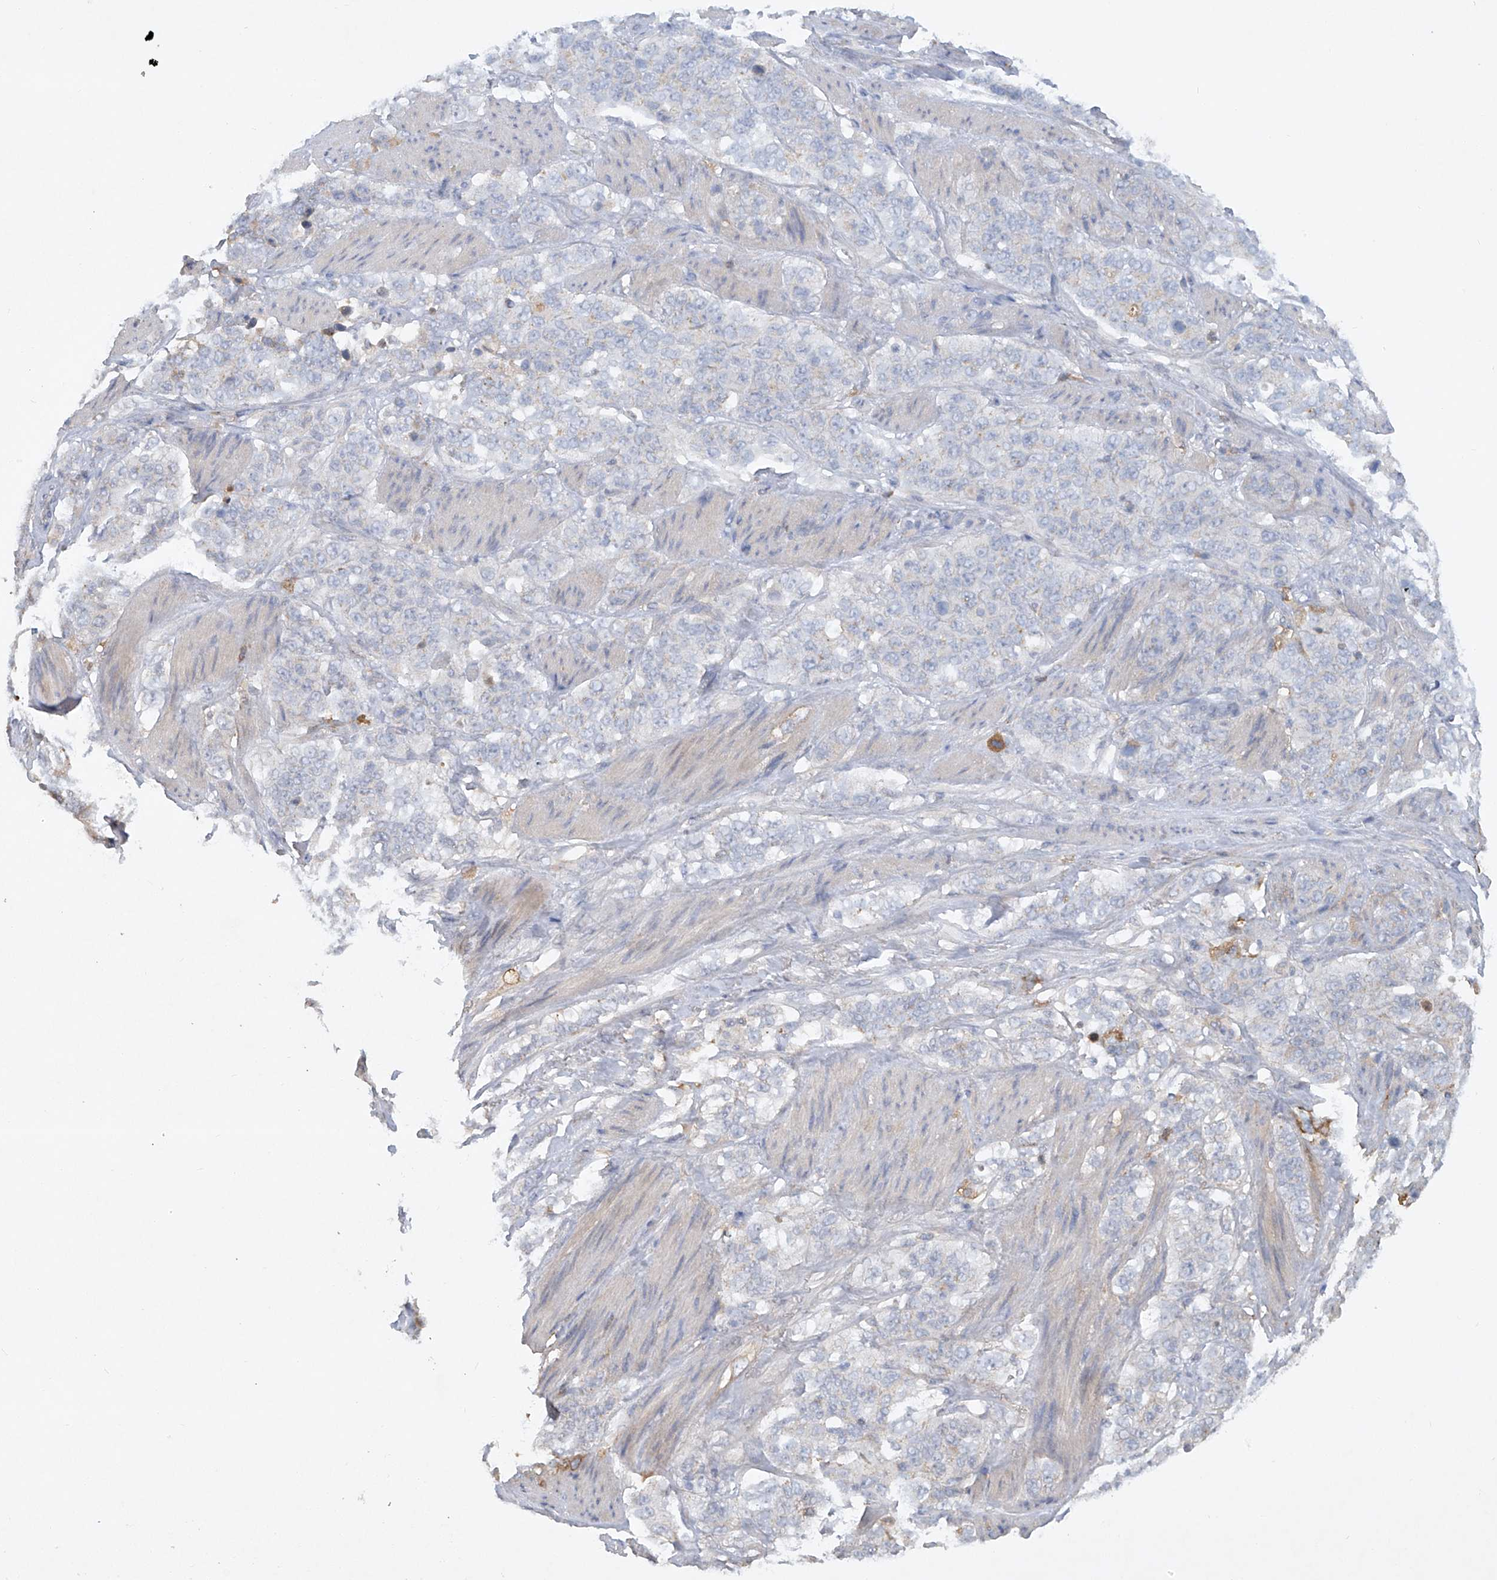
{"staining": {"intensity": "negative", "quantity": "none", "location": "none"}, "tissue": "stomach cancer", "cell_type": "Tumor cells", "image_type": "cancer", "snomed": [{"axis": "morphology", "description": "Adenocarcinoma, NOS"}, {"axis": "topography", "description": "Stomach"}], "caption": "Immunohistochemical staining of human adenocarcinoma (stomach) displays no significant positivity in tumor cells.", "gene": "HAS3", "patient": {"sex": "male", "age": 48}}